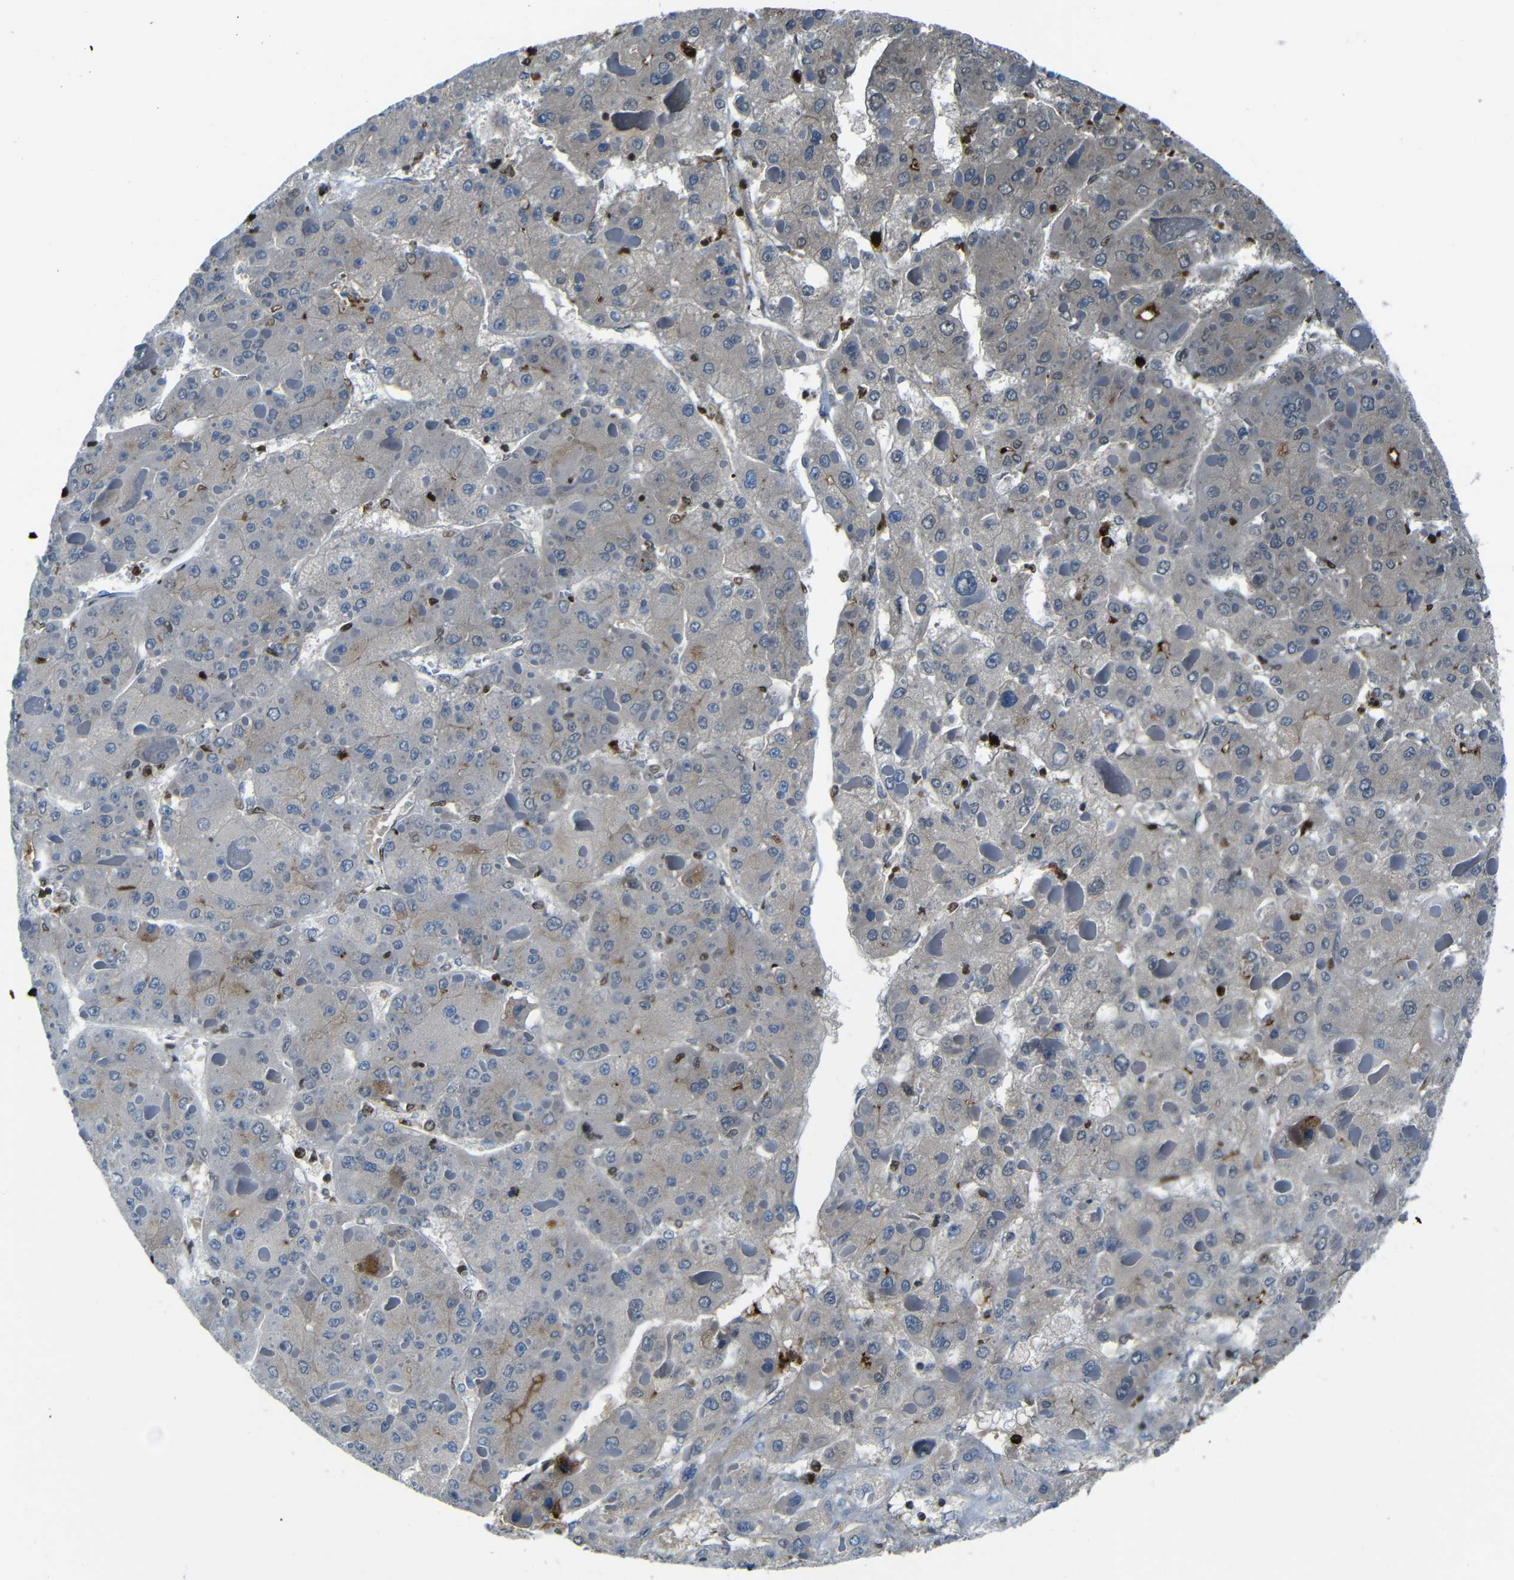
{"staining": {"intensity": "negative", "quantity": "none", "location": "none"}, "tissue": "liver cancer", "cell_type": "Tumor cells", "image_type": "cancer", "snomed": [{"axis": "morphology", "description": "Carcinoma, Hepatocellular, NOS"}, {"axis": "topography", "description": "Liver"}], "caption": "Immunohistochemistry (IHC) histopathology image of neoplastic tissue: liver hepatocellular carcinoma stained with DAB reveals no significant protein positivity in tumor cells. Nuclei are stained in blue.", "gene": "SERPINA1", "patient": {"sex": "female", "age": 73}}